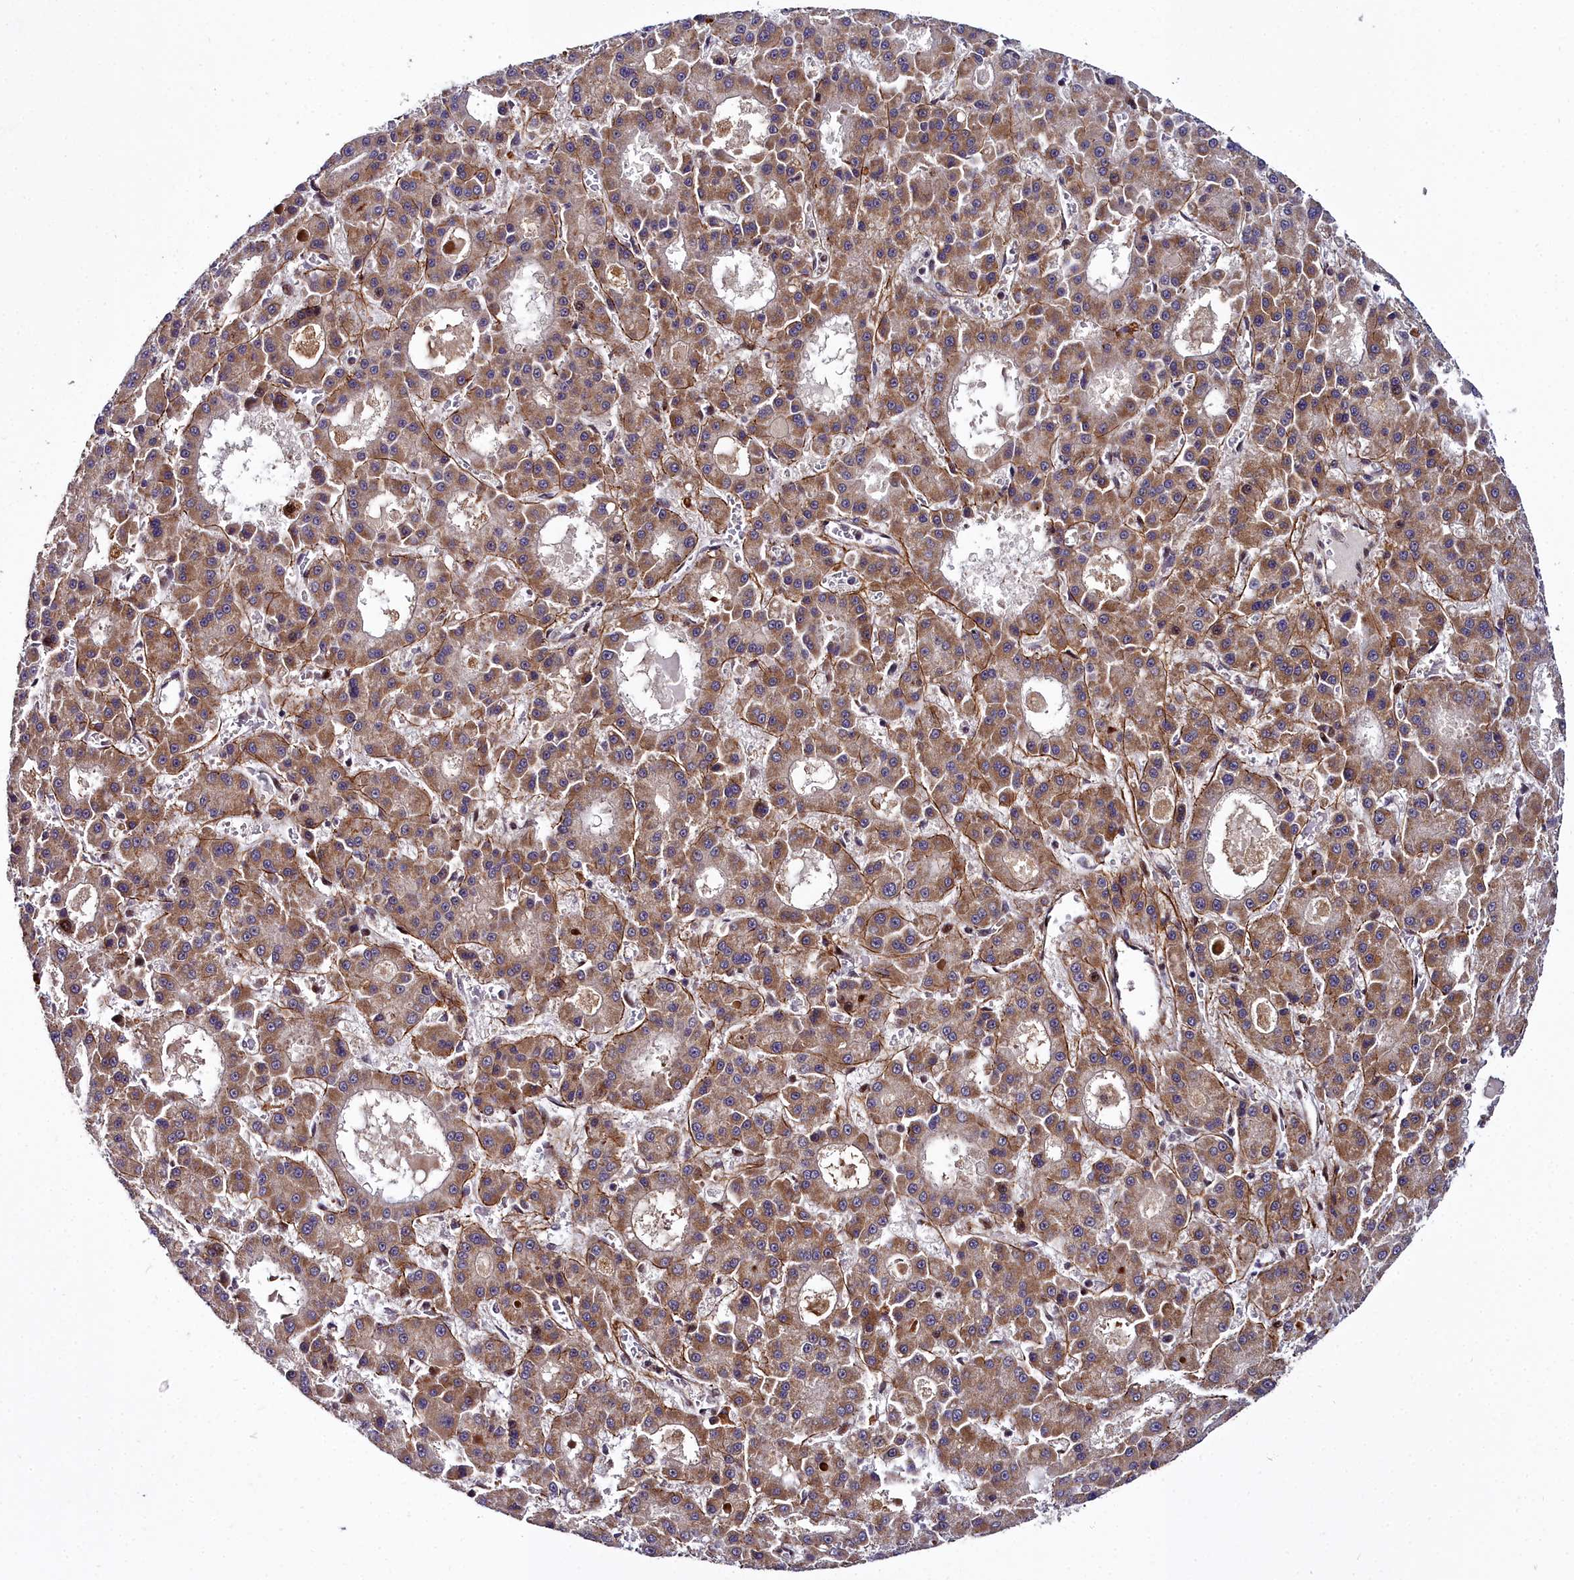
{"staining": {"intensity": "moderate", "quantity": ">75%", "location": "cytoplasmic/membranous"}, "tissue": "liver cancer", "cell_type": "Tumor cells", "image_type": "cancer", "snomed": [{"axis": "morphology", "description": "Carcinoma, Hepatocellular, NOS"}, {"axis": "topography", "description": "Liver"}], "caption": "Liver cancer (hepatocellular carcinoma) tissue demonstrates moderate cytoplasmic/membranous expression in about >75% of tumor cells, visualized by immunohistochemistry.", "gene": "MRPS11", "patient": {"sex": "male", "age": 70}}